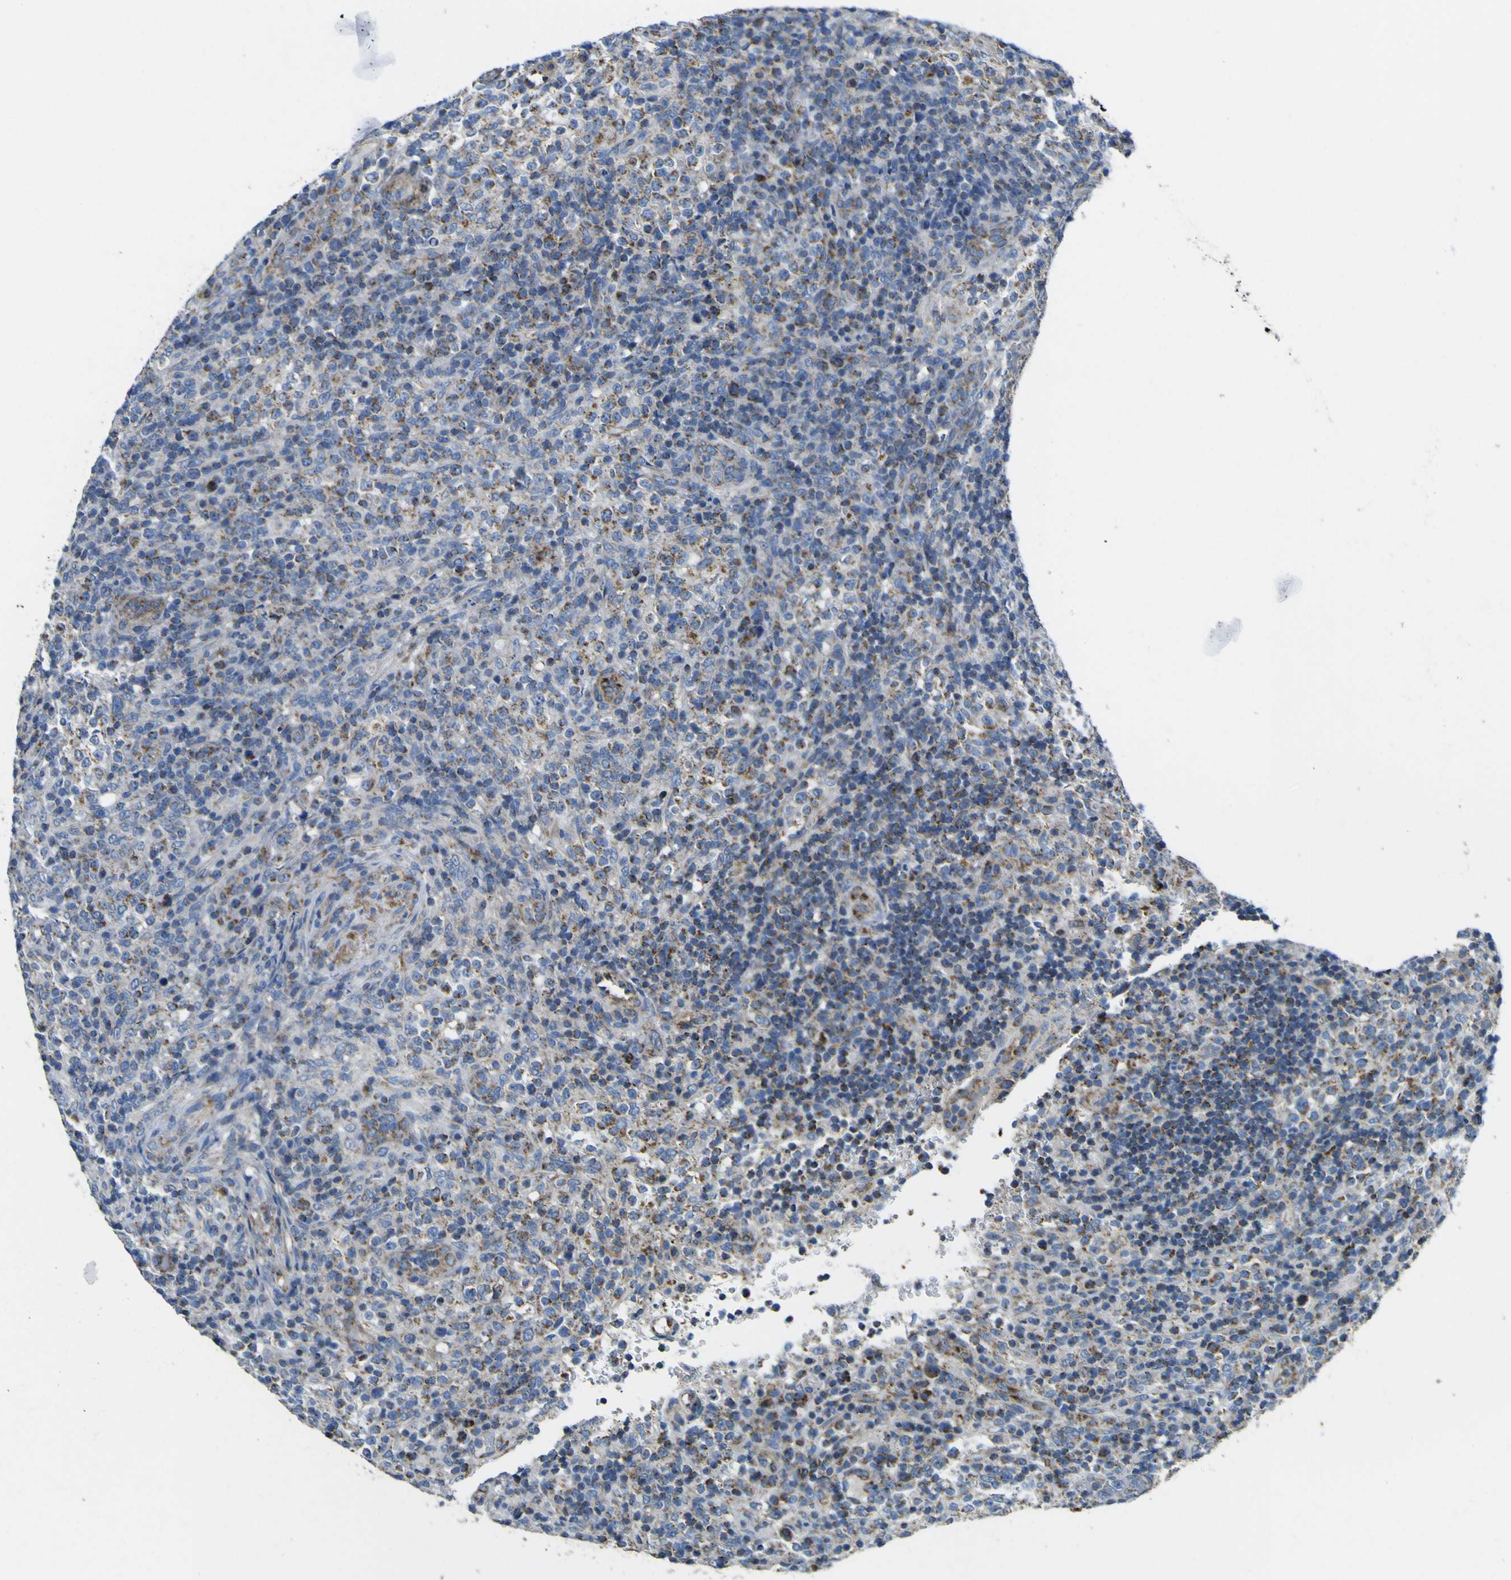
{"staining": {"intensity": "moderate", "quantity": "25%-75%", "location": "cytoplasmic/membranous"}, "tissue": "lymphoma", "cell_type": "Tumor cells", "image_type": "cancer", "snomed": [{"axis": "morphology", "description": "Malignant lymphoma, non-Hodgkin's type, High grade"}, {"axis": "topography", "description": "Lymph node"}], "caption": "Lymphoma stained with DAB IHC shows medium levels of moderate cytoplasmic/membranous positivity in about 25%-75% of tumor cells.", "gene": "ALDH18A1", "patient": {"sex": "female", "age": 76}}